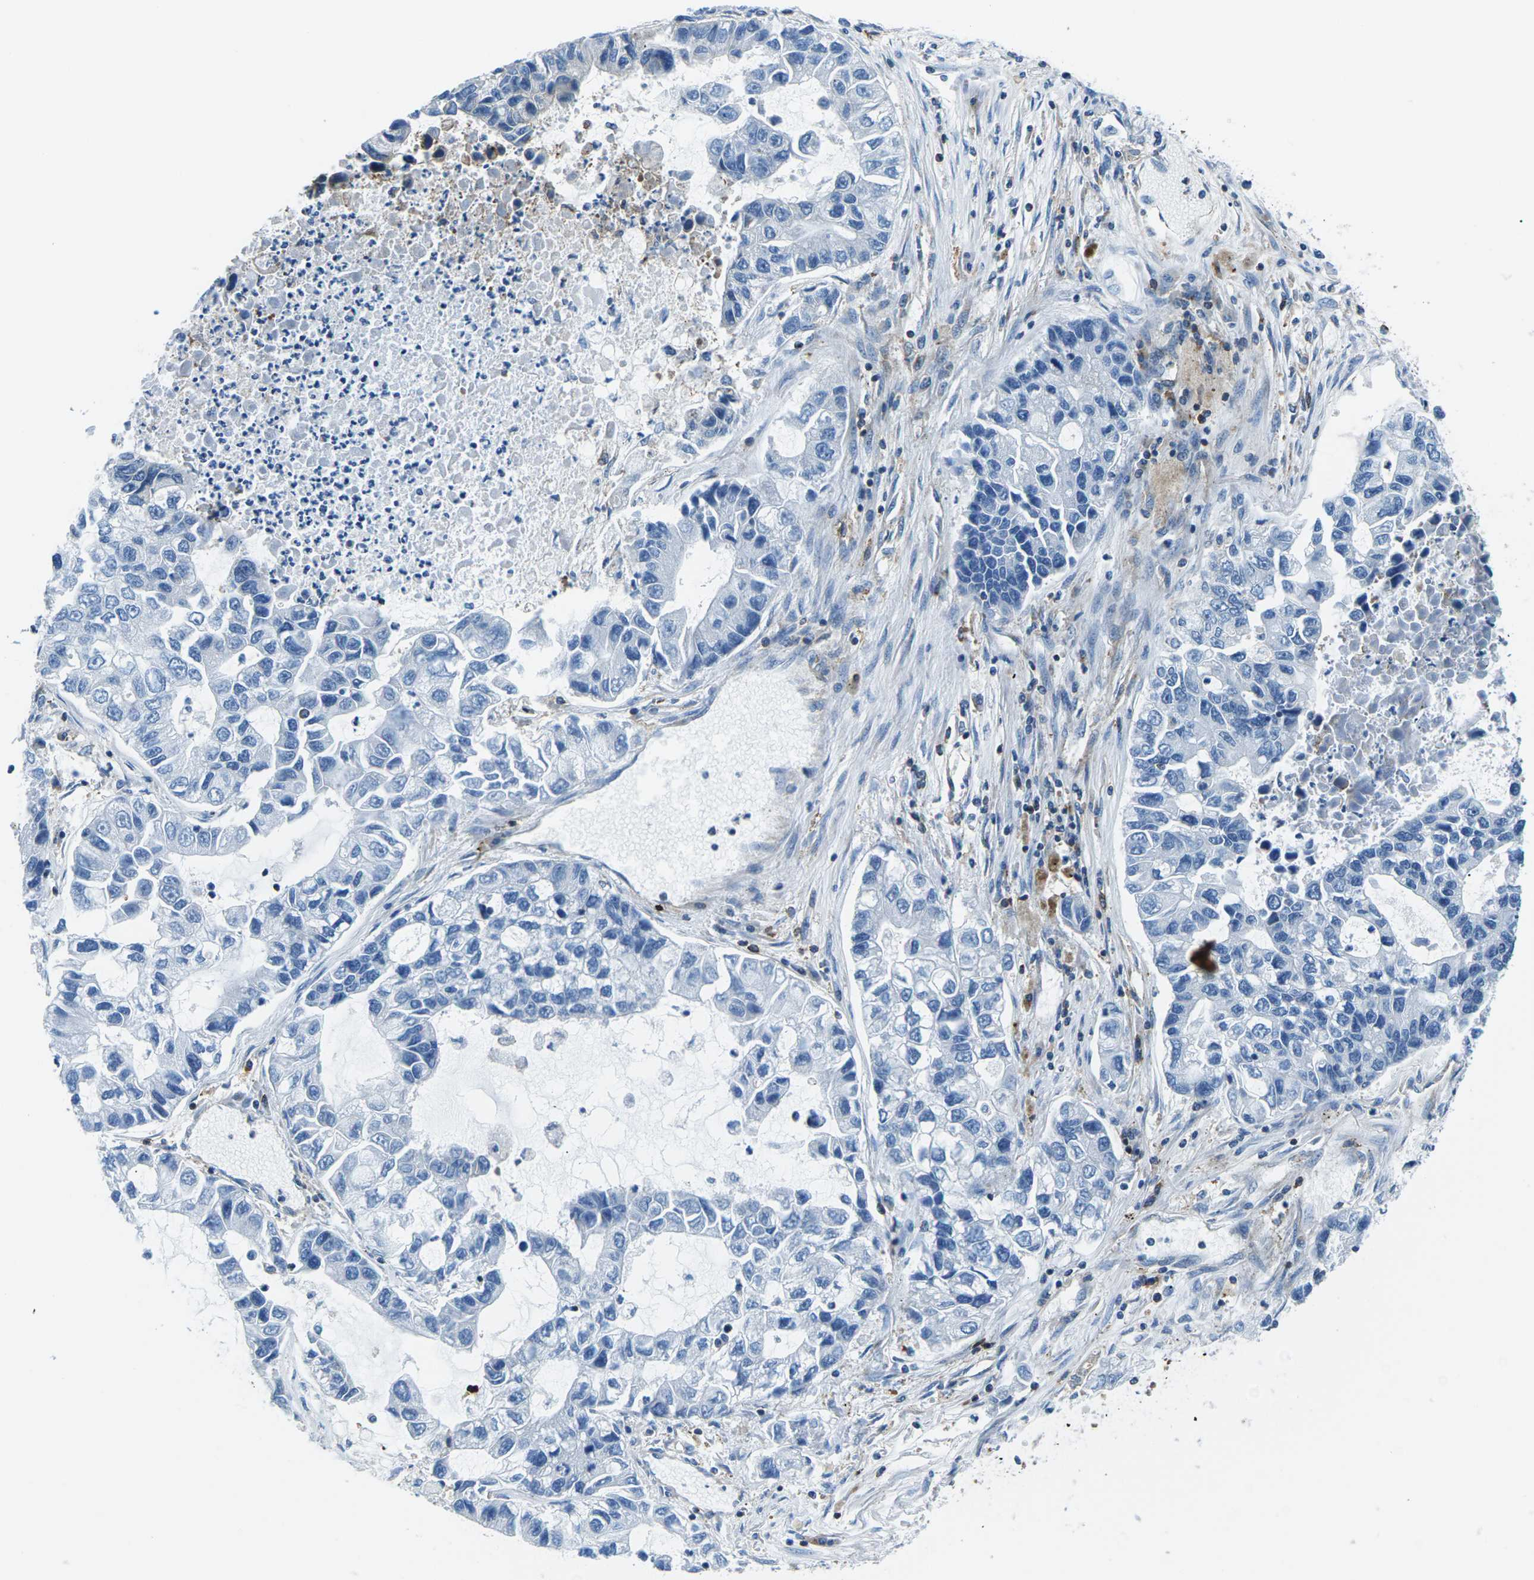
{"staining": {"intensity": "negative", "quantity": "none", "location": "none"}, "tissue": "lung cancer", "cell_type": "Tumor cells", "image_type": "cancer", "snomed": [{"axis": "morphology", "description": "Adenocarcinoma, NOS"}, {"axis": "topography", "description": "Lung"}], "caption": "This is an IHC photomicrograph of human lung cancer (adenocarcinoma). There is no expression in tumor cells.", "gene": "SOCS4", "patient": {"sex": "female", "age": 51}}